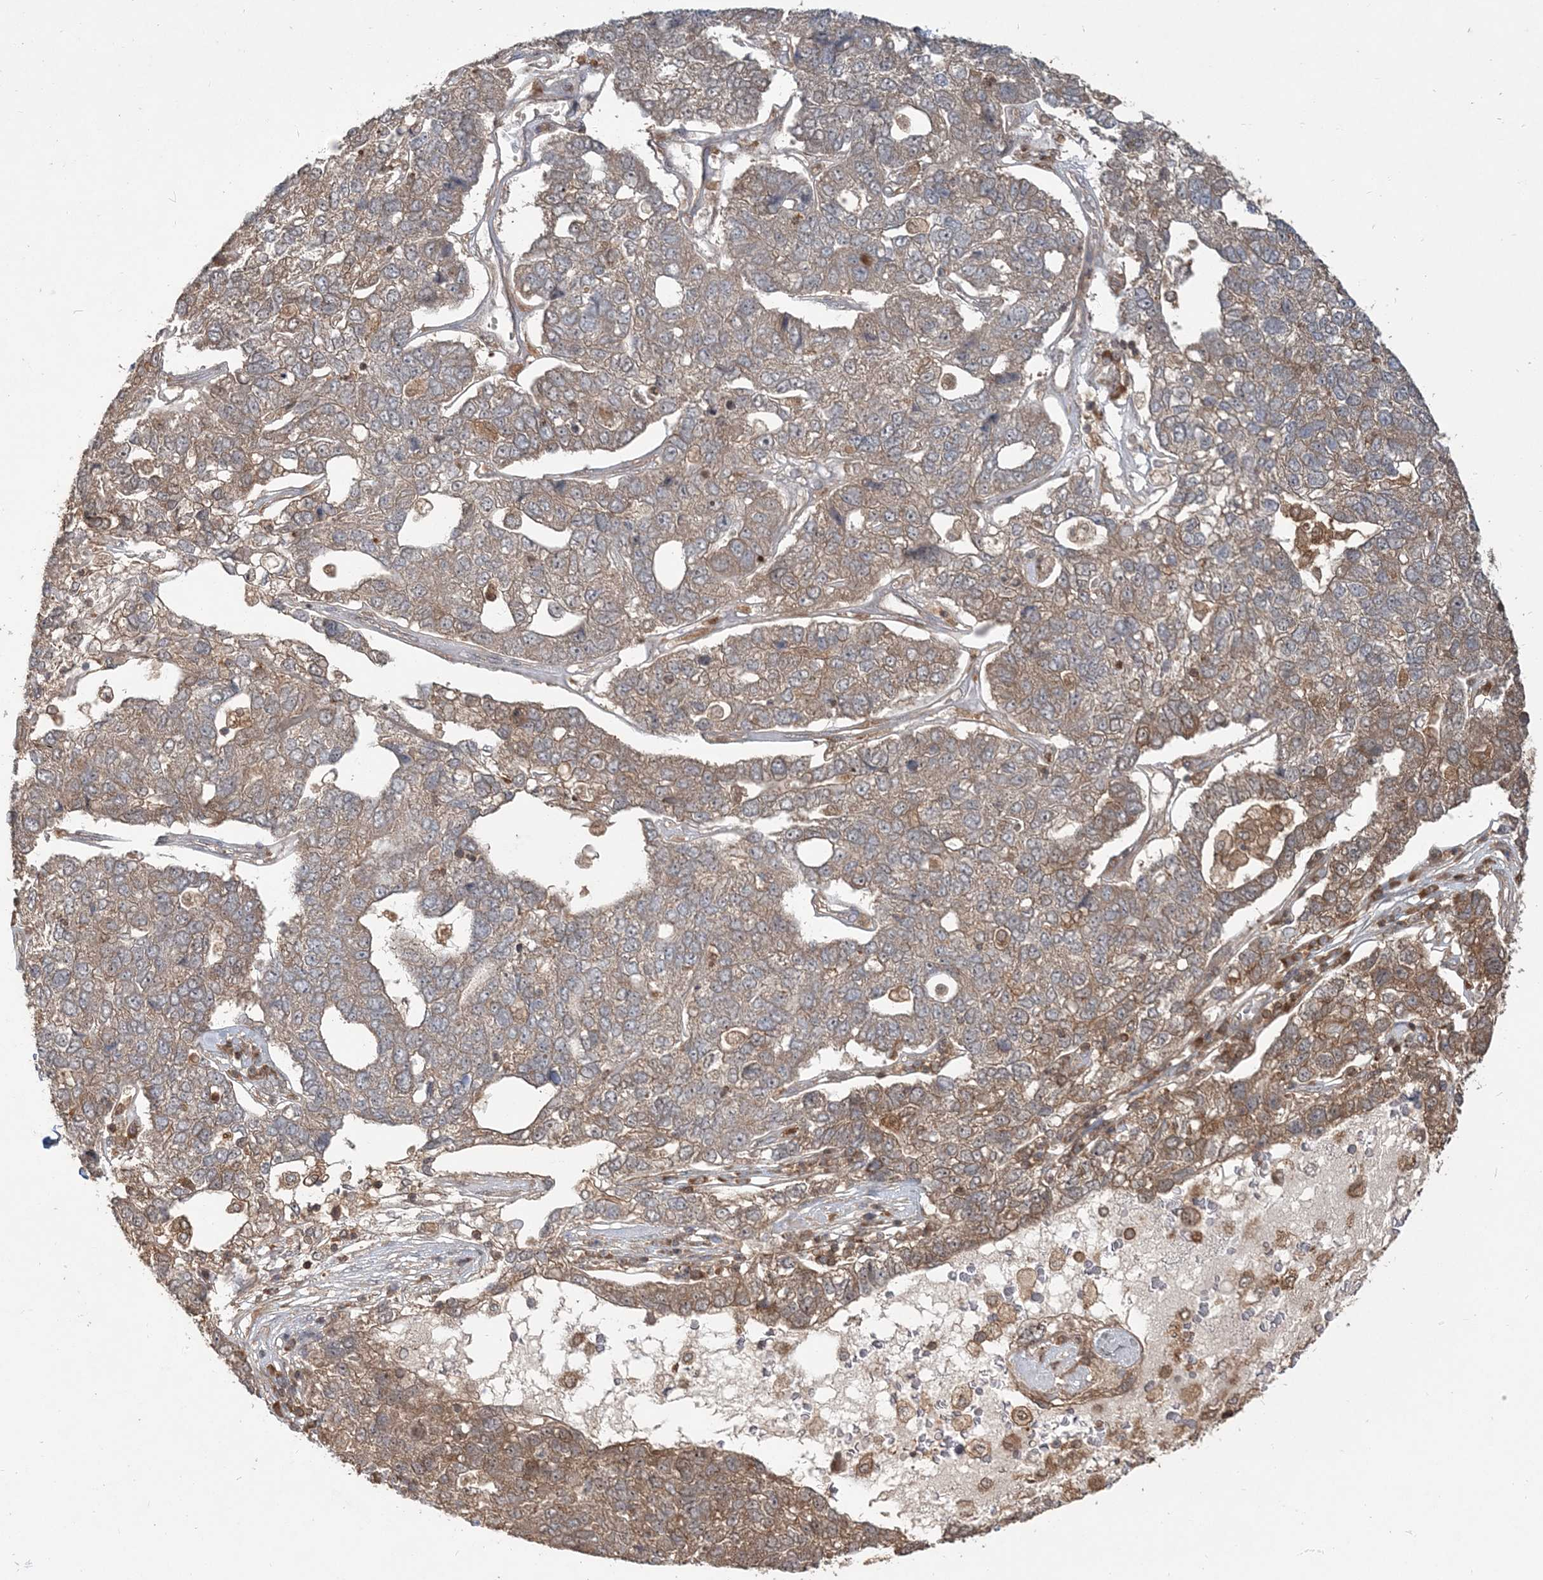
{"staining": {"intensity": "moderate", "quantity": "25%-75%", "location": "cytoplasmic/membranous"}, "tissue": "pancreatic cancer", "cell_type": "Tumor cells", "image_type": "cancer", "snomed": [{"axis": "morphology", "description": "Adenocarcinoma, NOS"}, {"axis": "topography", "description": "Pancreas"}], "caption": "A brown stain labels moderate cytoplasmic/membranous staining of a protein in pancreatic cancer (adenocarcinoma) tumor cells. The protein is stained brown, and the nuclei are stained in blue (DAB IHC with brightfield microscopy, high magnification).", "gene": "CAB39", "patient": {"sex": "female", "age": 61}}